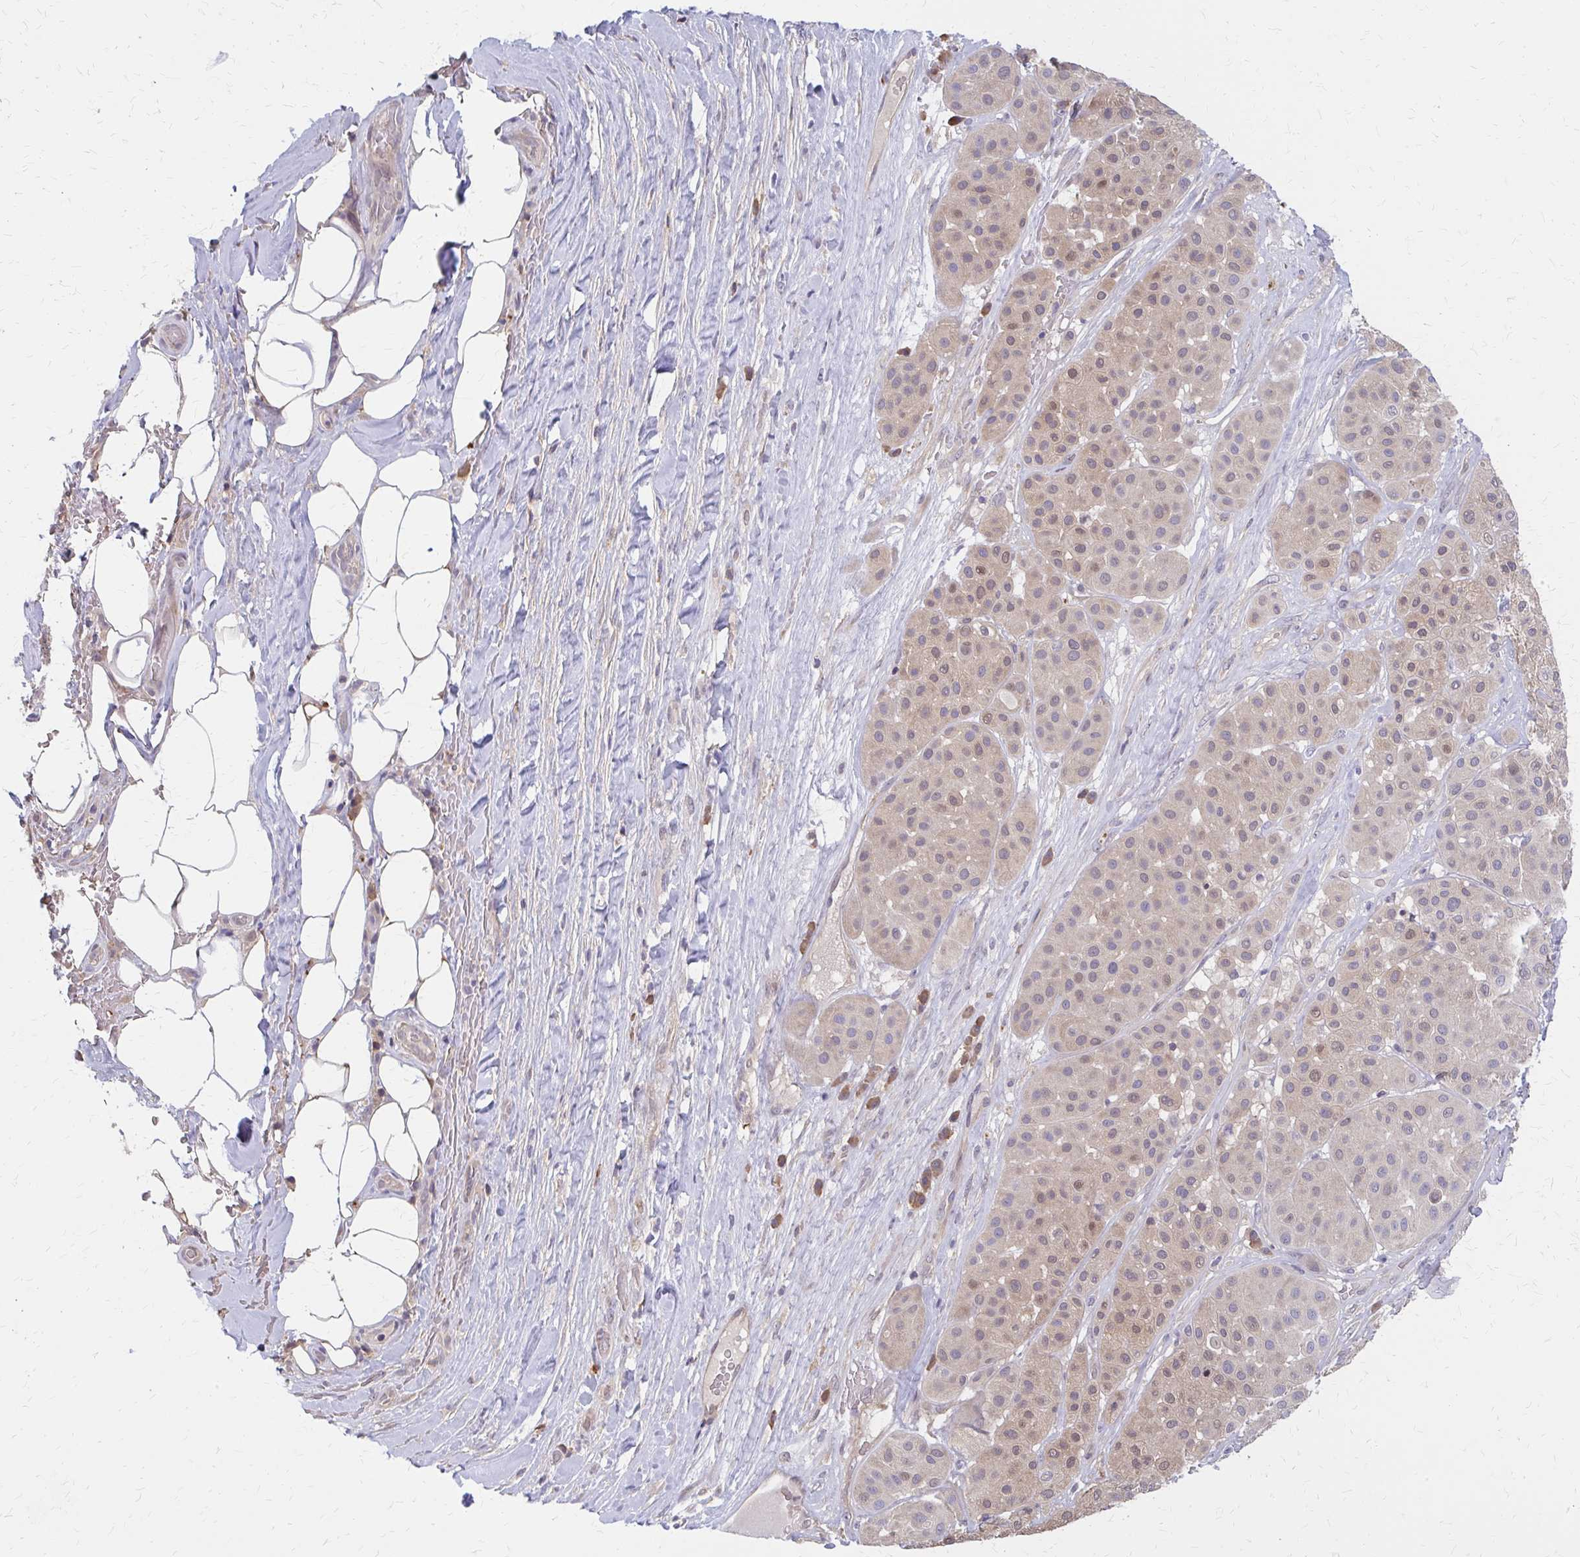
{"staining": {"intensity": "weak", "quantity": ">75%", "location": "cytoplasmic/membranous,nuclear"}, "tissue": "melanoma", "cell_type": "Tumor cells", "image_type": "cancer", "snomed": [{"axis": "morphology", "description": "Malignant melanoma, Metastatic site"}, {"axis": "topography", "description": "Smooth muscle"}], "caption": "The histopathology image shows staining of melanoma, revealing weak cytoplasmic/membranous and nuclear protein positivity (brown color) within tumor cells. The staining is performed using DAB (3,3'-diaminobenzidine) brown chromogen to label protein expression. The nuclei are counter-stained blue using hematoxylin.", "gene": "IFI44L", "patient": {"sex": "male", "age": 41}}